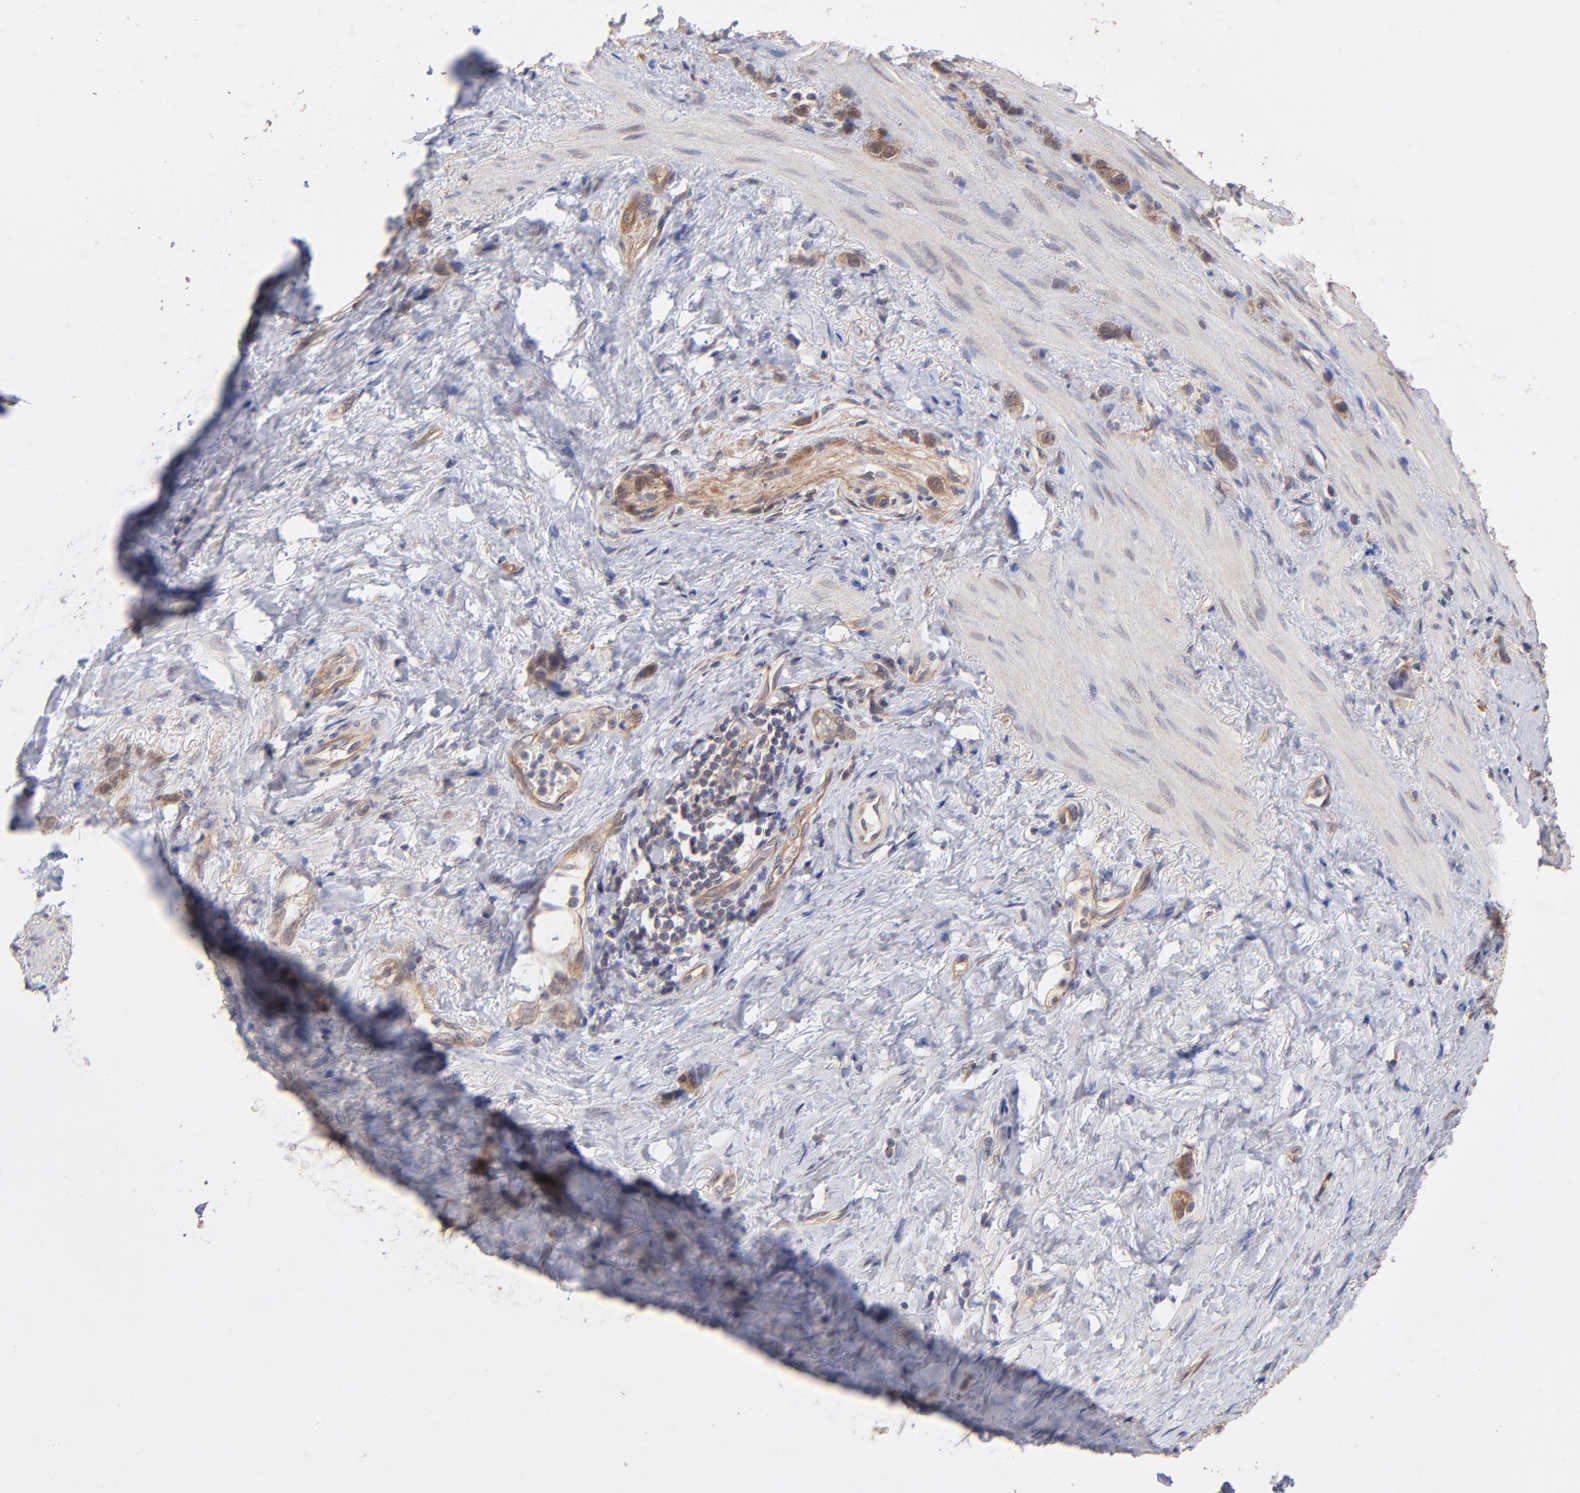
{"staining": {"intensity": "moderate", "quantity": ">75%", "location": "cytoplasmic/membranous"}, "tissue": "stomach cancer", "cell_type": "Tumor cells", "image_type": "cancer", "snomed": [{"axis": "morphology", "description": "Normal tissue, NOS"}, {"axis": "morphology", "description": "Adenocarcinoma, NOS"}, {"axis": "morphology", "description": "Adenocarcinoma, High grade"}, {"axis": "topography", "description": "Stomach, upper"}, {"axis": "topography", "description": "Stomach"}], "caption": "This photomicrograph reveals IHC staining of stomach cancer, with medium moderate cytoplasmic/membranous positivity in approximately >75% of tumor cells.", "gene": "STAP2", "patient": {"sex": "female", "age": 65}}